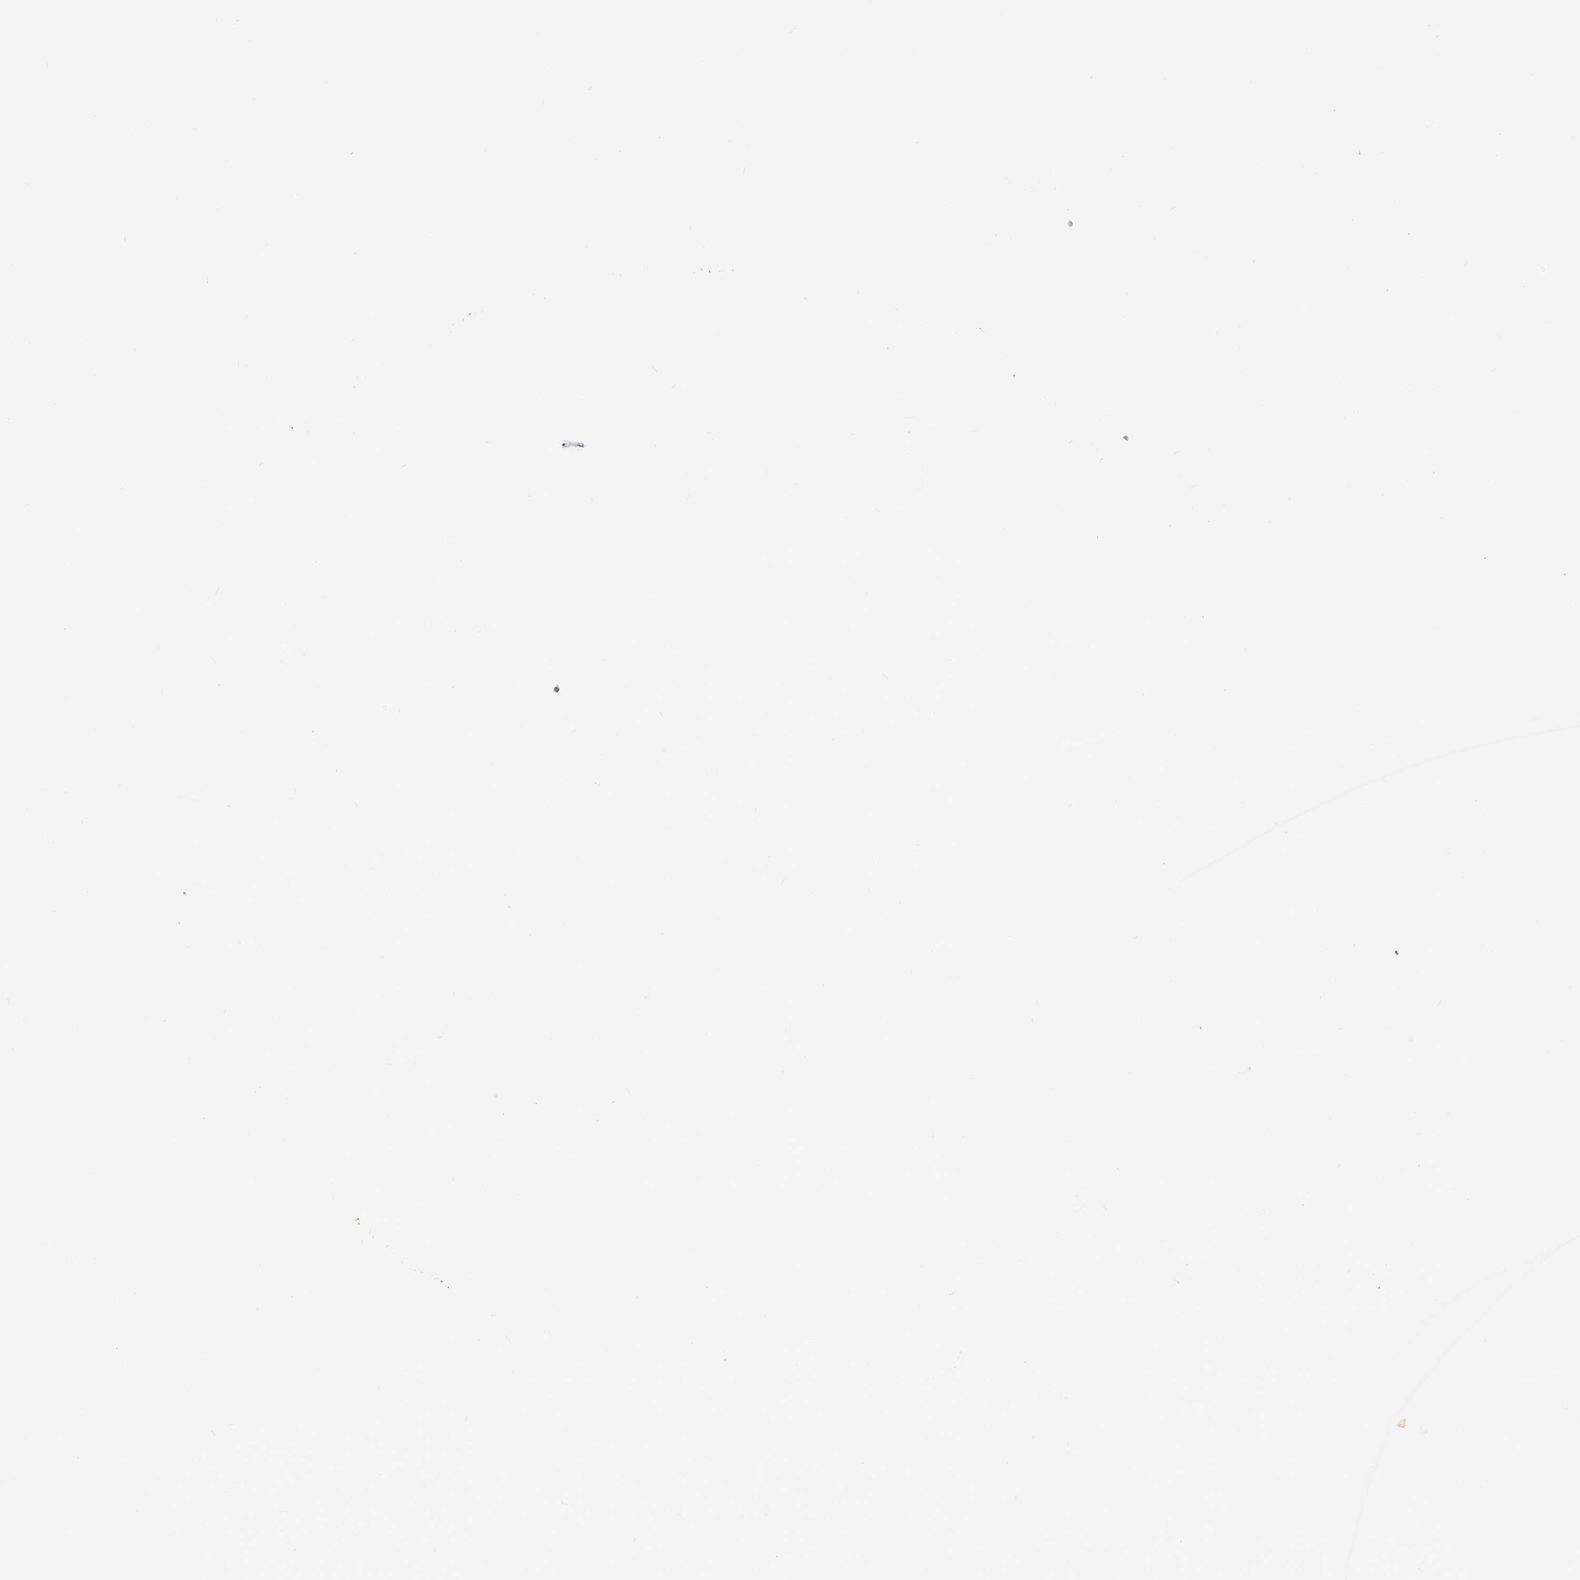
{"staining": {"intensity": "strong", "quantity": ">75%", "location": "nuclear"}, "tissue": "epididymis", "cell_type": "Glandular cells", "image_type": "normal", "snomed": [{"axis": "morphology", "description": "Normal tissue, NOS"}, {"axis": "topography", "description": "Epididymis"}], "caption": "IHC (DAB (3,3'-diaminobenzidine)) staining of normal human epididymis demonstrates strong nuclear protein expression in approximately >75% of glandular cells. (Brightfield microscopy of DAB IHC at high magnification).", "gene": "IQGAP3", "patient": {"sex": "male", "age": 79}}